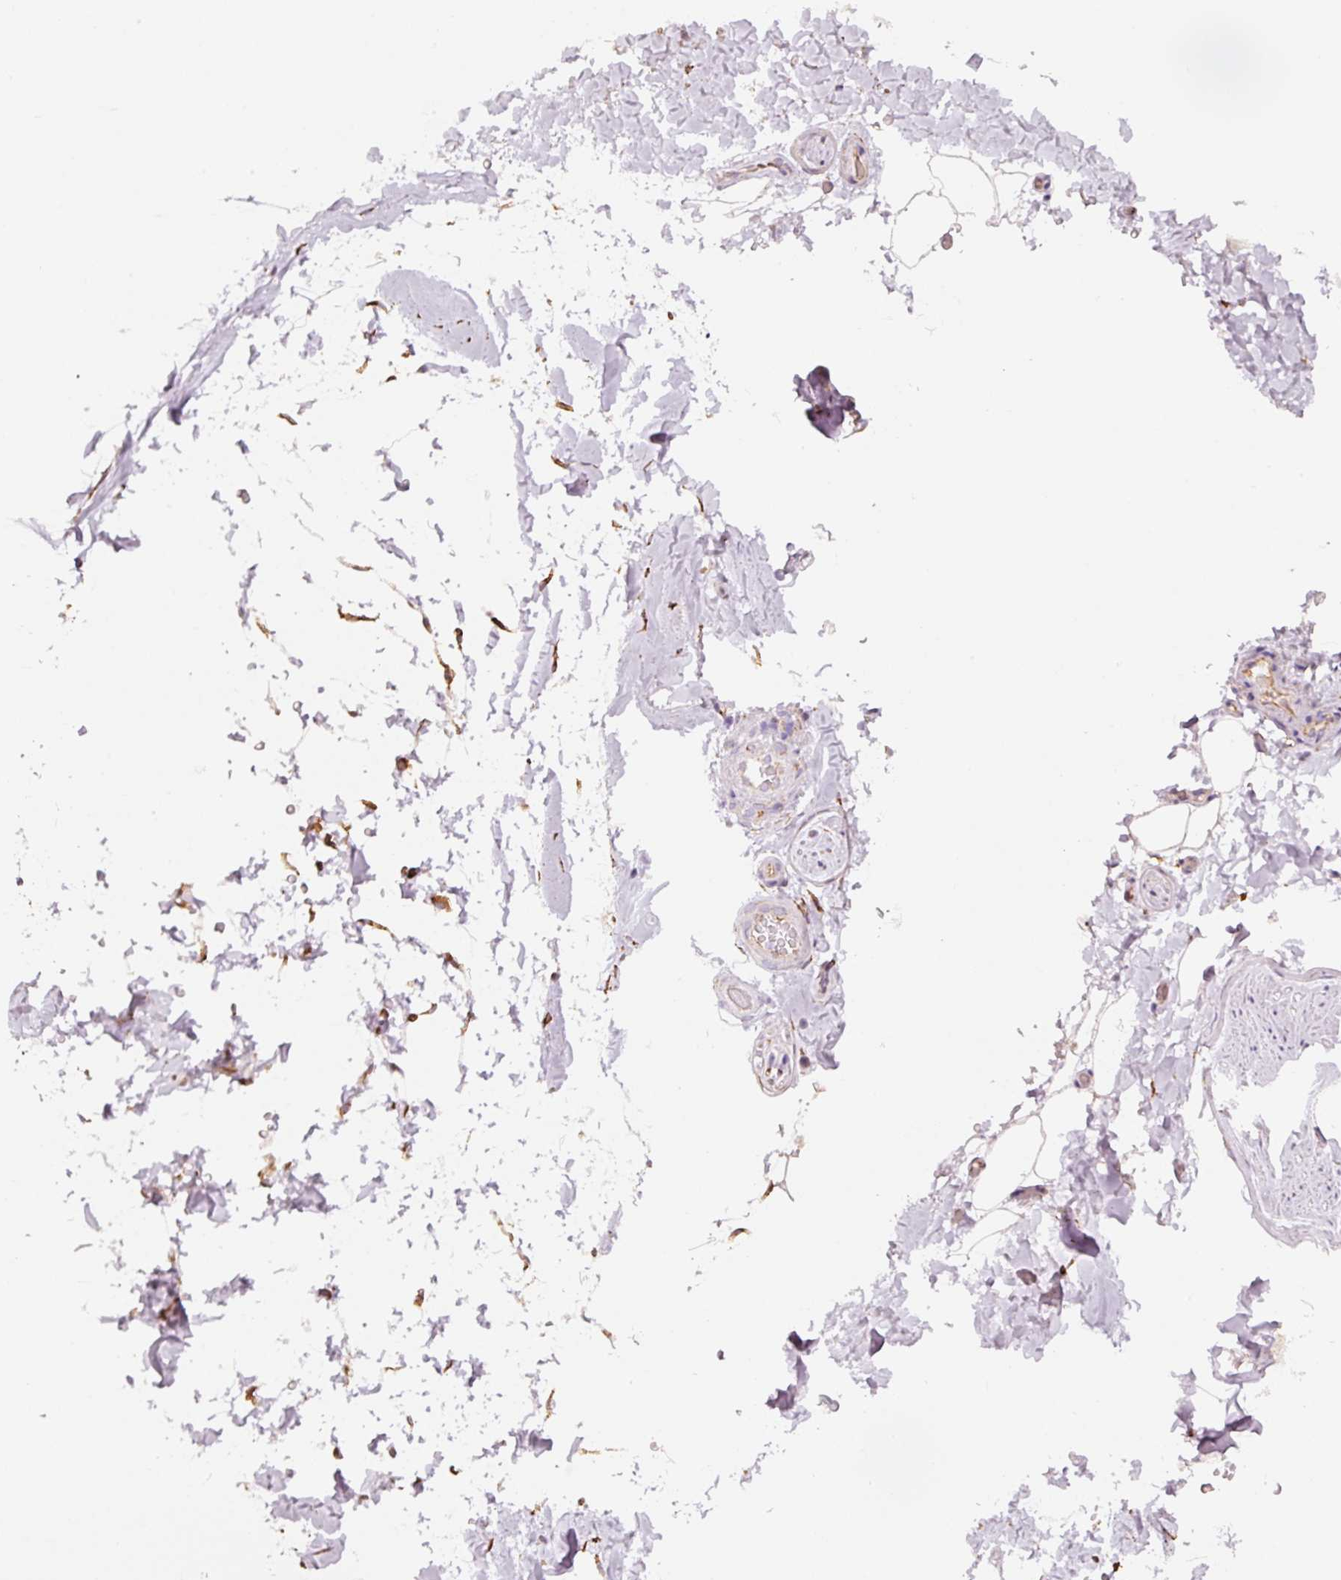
{"staining": {"intensity": "weak", "quantity": "25%-75%", "location": "cytoplasmic/membranous"}, "tissue": "adipose tissue", "cell_type": "Adipocytes", "image_type": "normal", "snomed": [{"axis": "morphology", "description": "Normal tissue, NOS"}, {"axis": "topography", "description": "Vascular tissue"}, {"axis": "topography", "description": "Peripheral nerve tissue"}], "caption": "Adipose tissue stained for a protein (brown) displays weak cytoplasmic/membranous positive expression in approximately 25%-75% of adipocytes.", "gene": "GCG", "patient": {"sex": "male", "age": 41}}